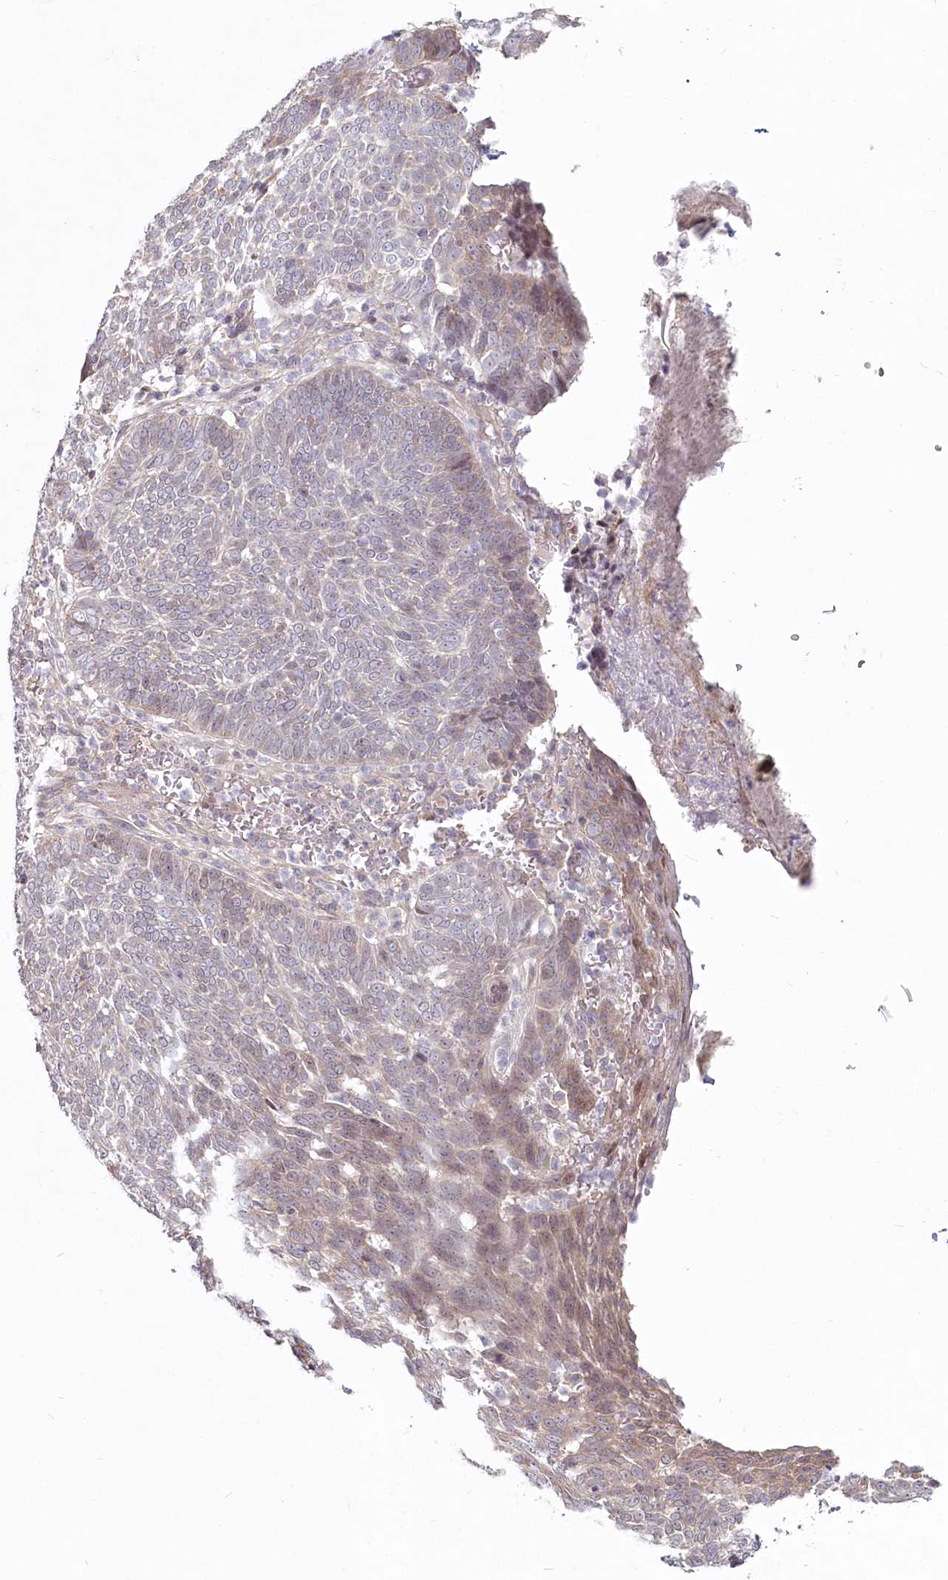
{"staining": {"intensity": "negative", "quantity": "none", "location": "none"}, "tissue": "skin cancer", "cell_type": "Tumor cells", "image_type": "cancer", "snomed": [{"axis": "morphology", "description": "Normal tissue, NOS"}, {"axis": "morphology", "description": "Basal cell carcinoma"}, {"axis": "topography", "description": "Skin"}], "caption": "Tumor cells show no significant expression in basal cell carcinoma (skin).", "gene": "SPINK13", "patient": {"sex": "male", "age": 64}}